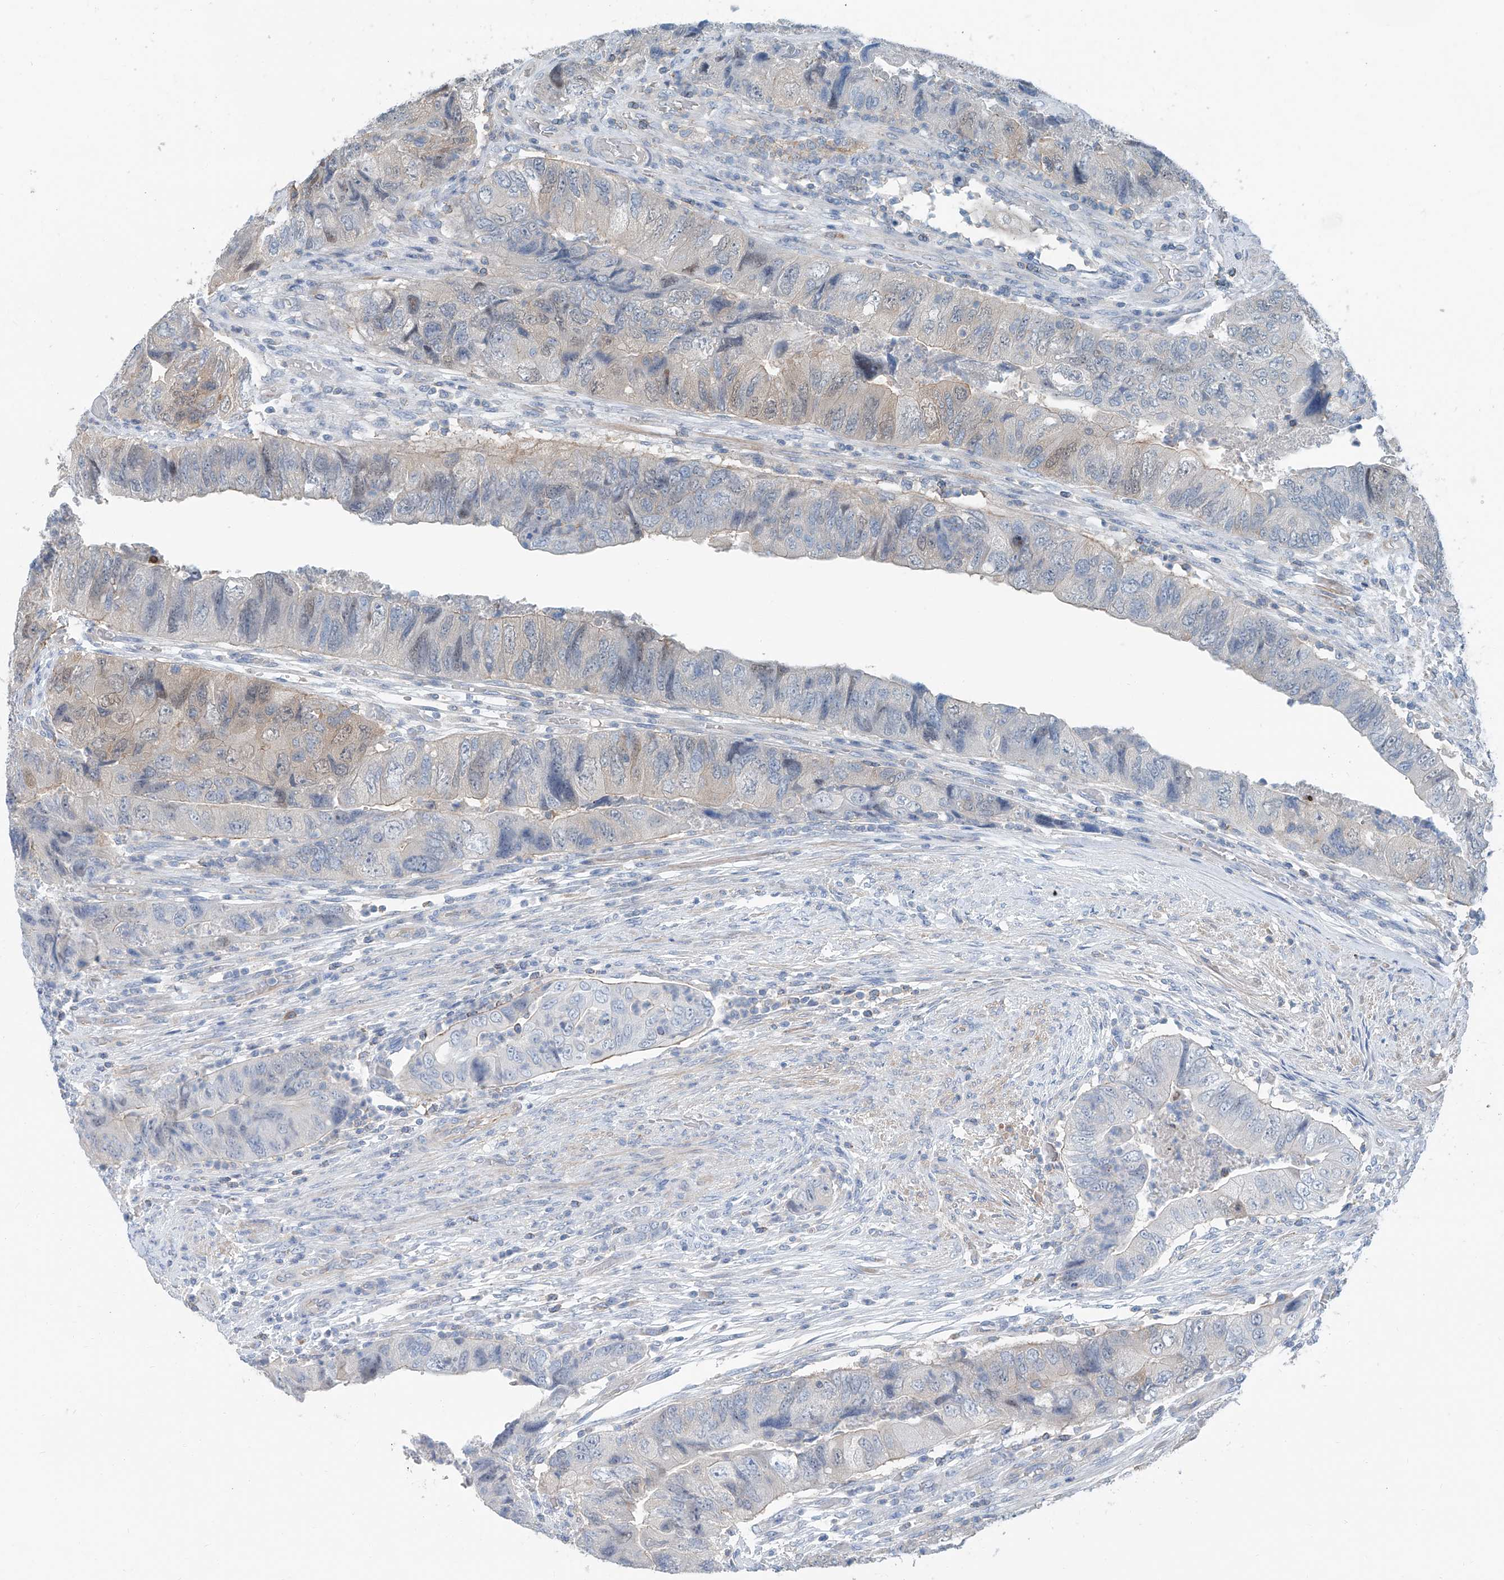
{"staining": {"intensity": "weak", "quantity": "<25%", "location": "cytoplasmic/membranous,nuclear"}, "tissue": "colorectal cancer", "cell_type": "Tumor cells", "image_type": "cancer", "snomed": [{"axis": "morphology", "description": "Adenocarcinoma, NOS"}, {"axis": "topography", "description": "Rectum"}], "caption": "Tumor cells show no significant protein expression in colorectal cancer (adenocarcinoma).", "gene": "ANKRD34A", "patient": {"sex": "male", "age": 63}}